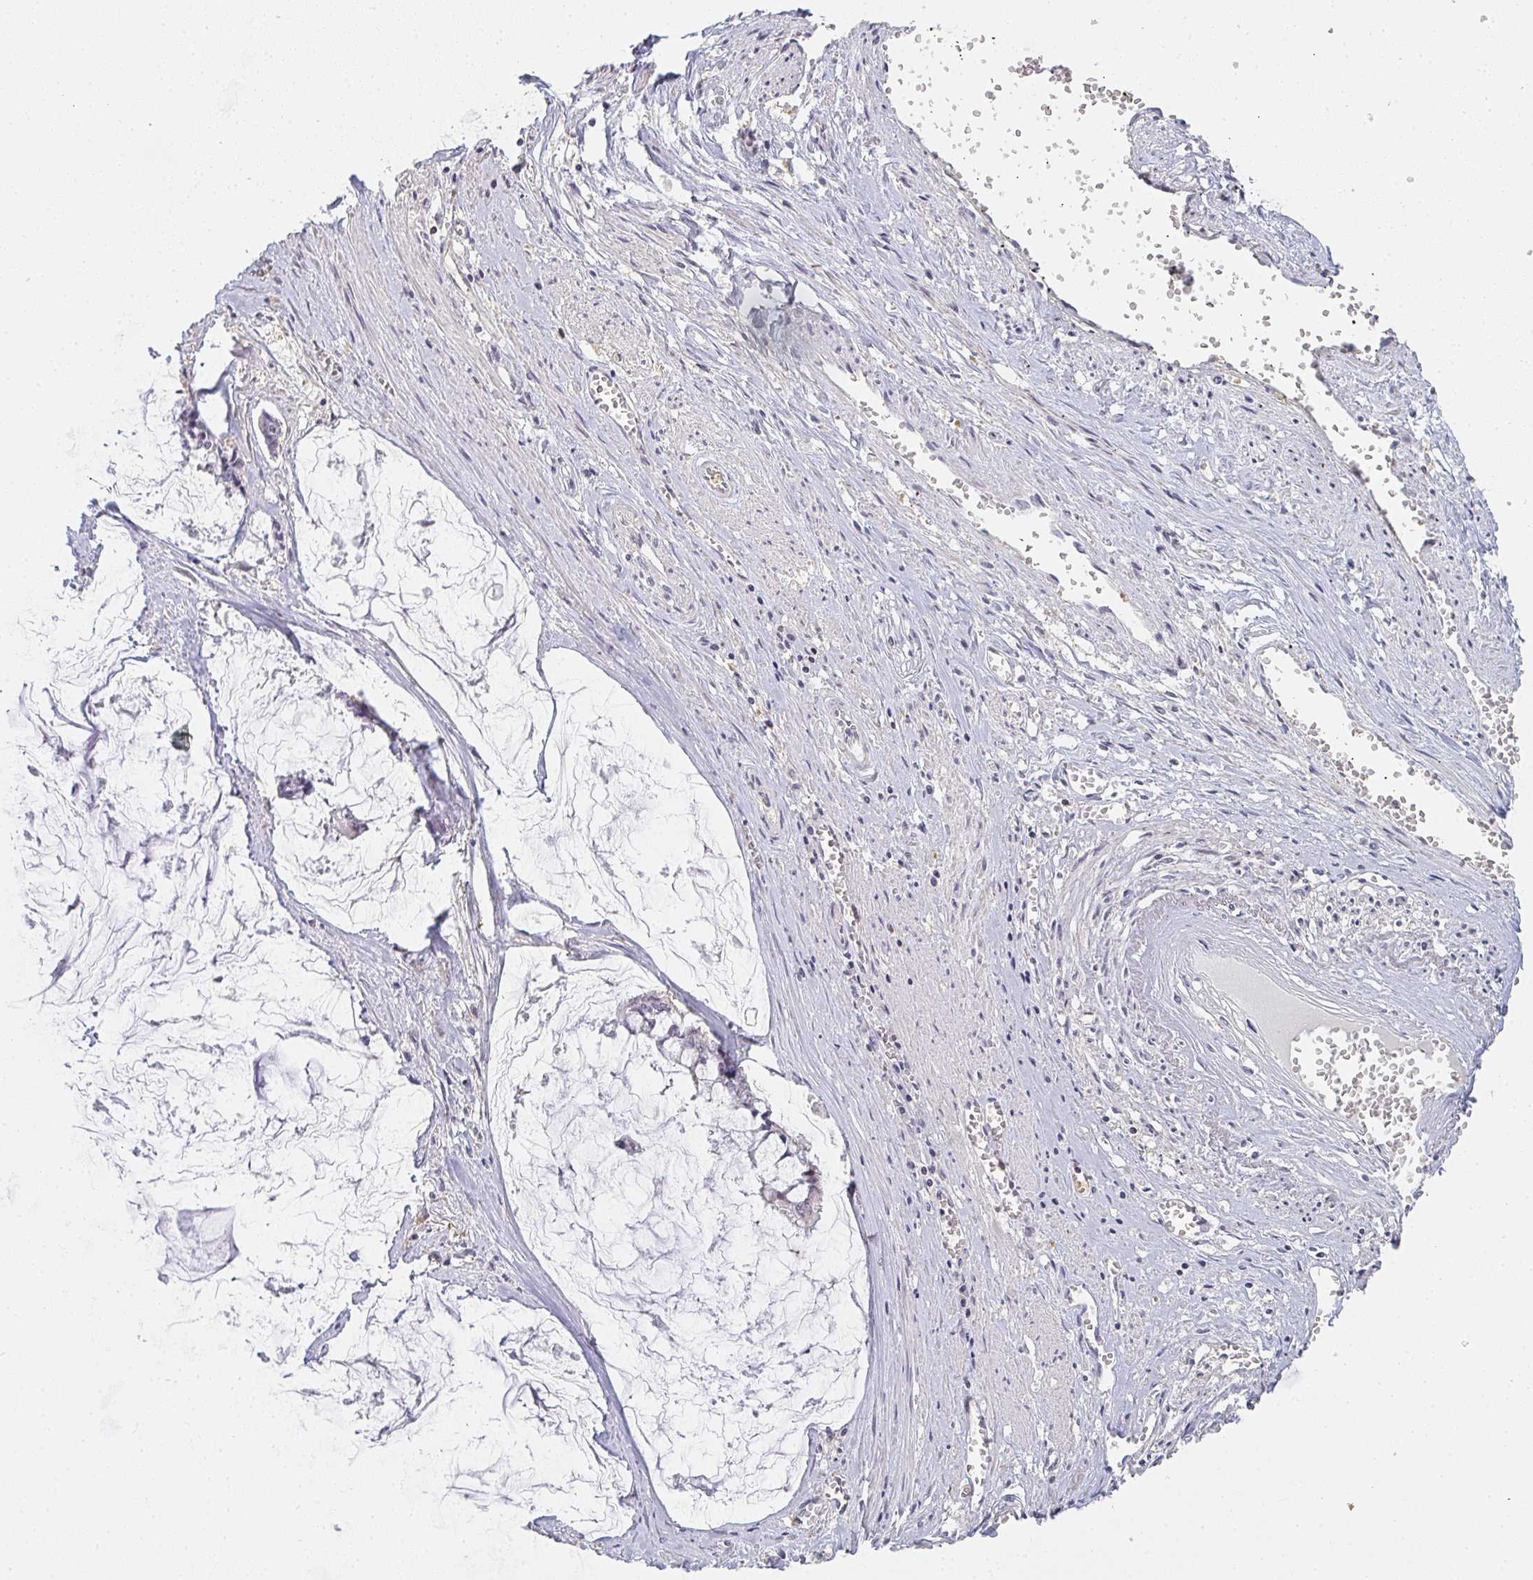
{"staining": {"intensity": "negative", "quantity": "none", "location": "none"}, "tissue": "ovarian cancer", "cell_type": "Tumor cells", "image_type": "cancer", "snomed": [{"axis": "morphology", "description": "Cystadenocarcinoma, mucinous, NOS"}, {"axis": "topography", "description": "Ovary"}], "caption": "A histopathology image of ovarian mucinous cystadenocarcinoma stained for a protein demonstrates no brown staining in tumor cells. The staining was performed using DAB to visualize the protein expression in brown, while the nuclei were stained in blue with hematoxylin (Magnification: 20x).", "gene": "GSDMB", "patient": {"sex": "female", "age": 90}}